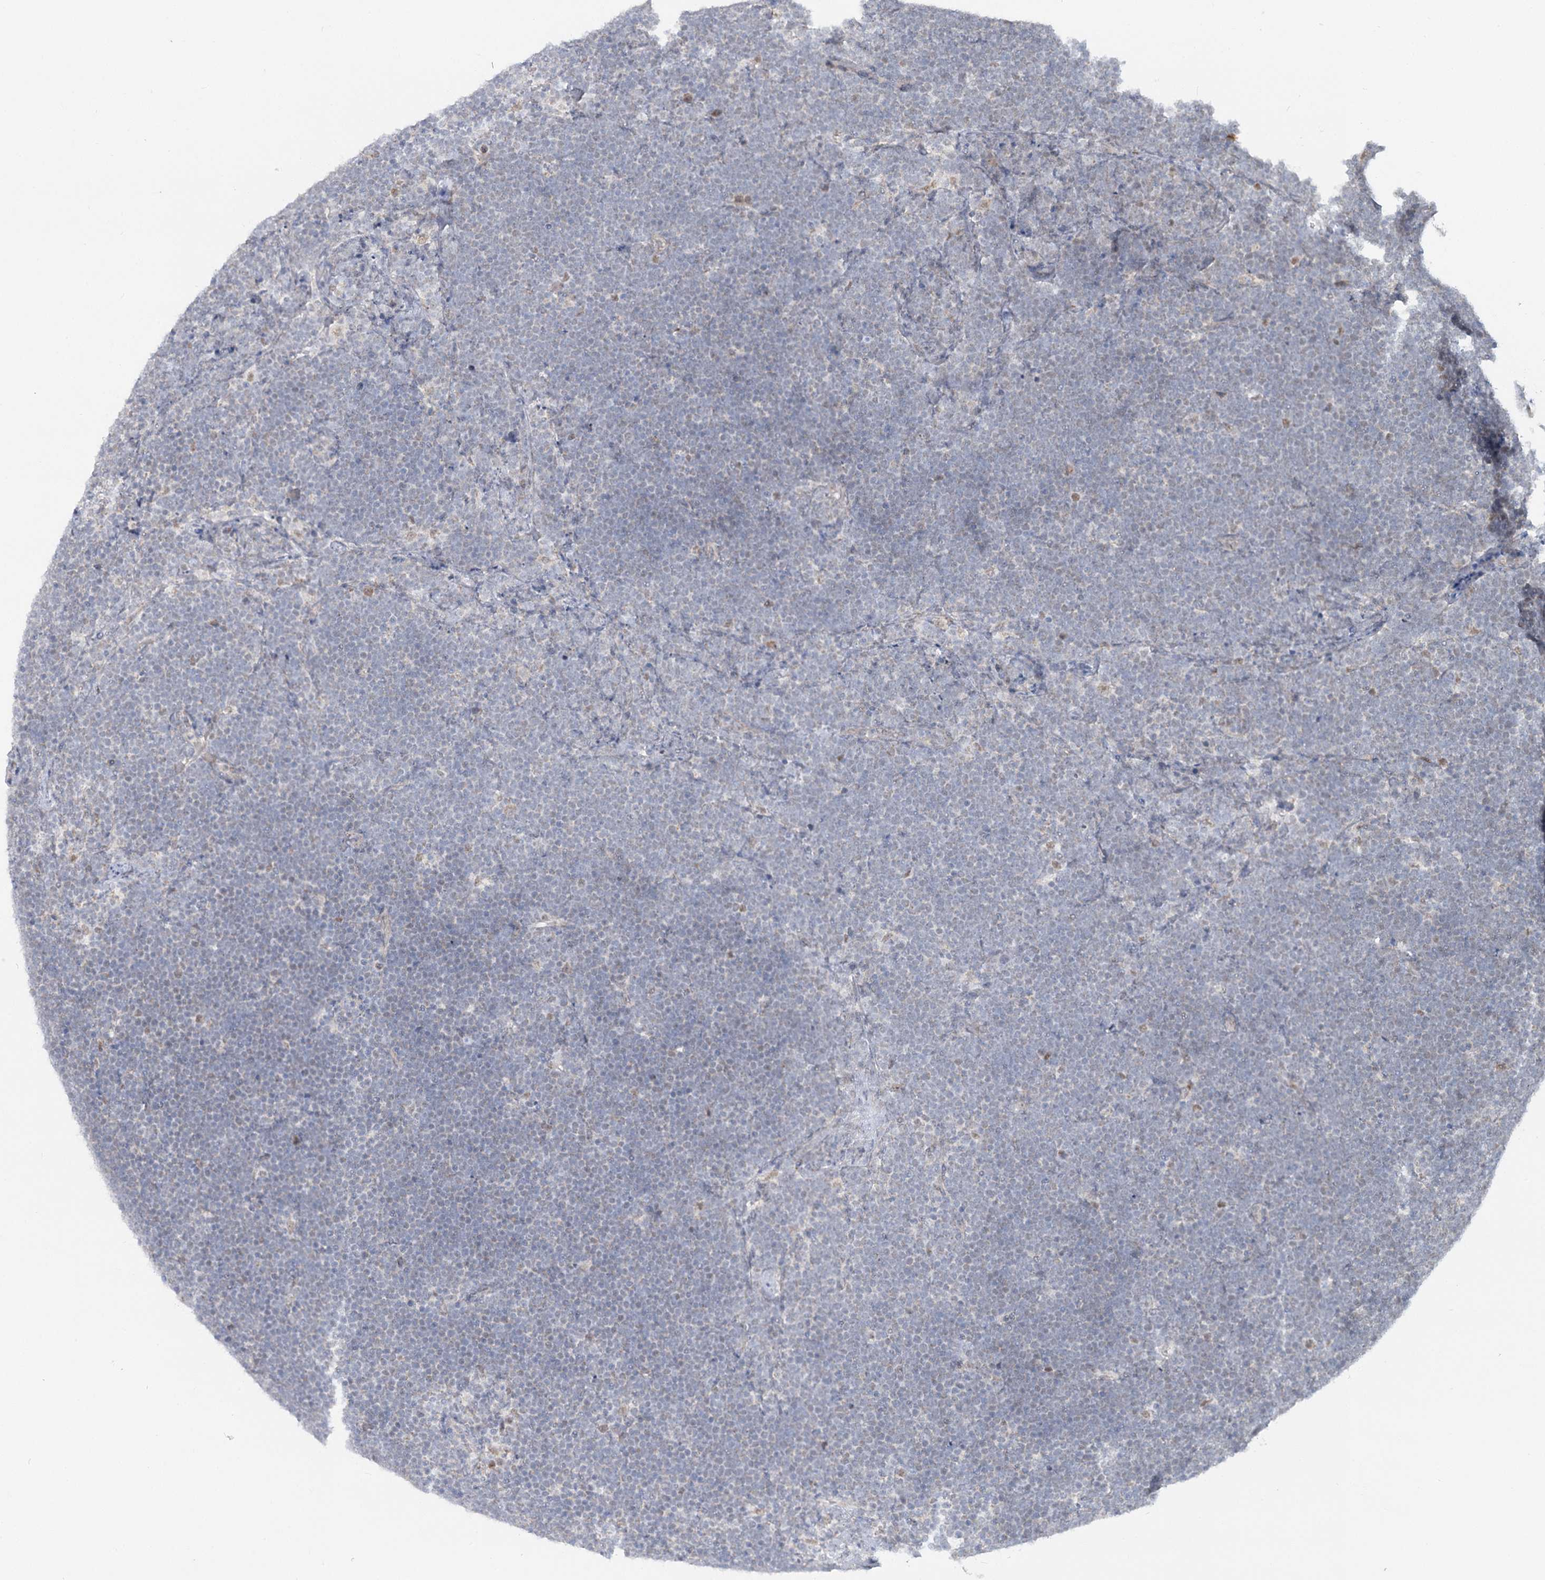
{"staining": {"intensity": "negative", "quantity": "none", "location": "none"}, "tissue": "lymphoma", "cell_type": "Tumor cells", "image_type": "cancer", "snomed": [{"axis": "morphology", "description": "Malignant lymphoma, non-Hodgkin's type, High grade"}, {"axis": "topography", "description": "Lymph node"}], "caption": "Immunohistochemistry (IHC) of high-grade malignant lymphoma, non-Hodgkin's type exhibits no staining in tumor cells. The staining was performed using DAB (3,3'-diaminobenzidine) to visualize the protein expression in brown, while the nuclei were stained in blue with hematoxylin (Magnification: 20x).", "gene": "MTG1", "patient": {"sex": "male", "age": 13}}